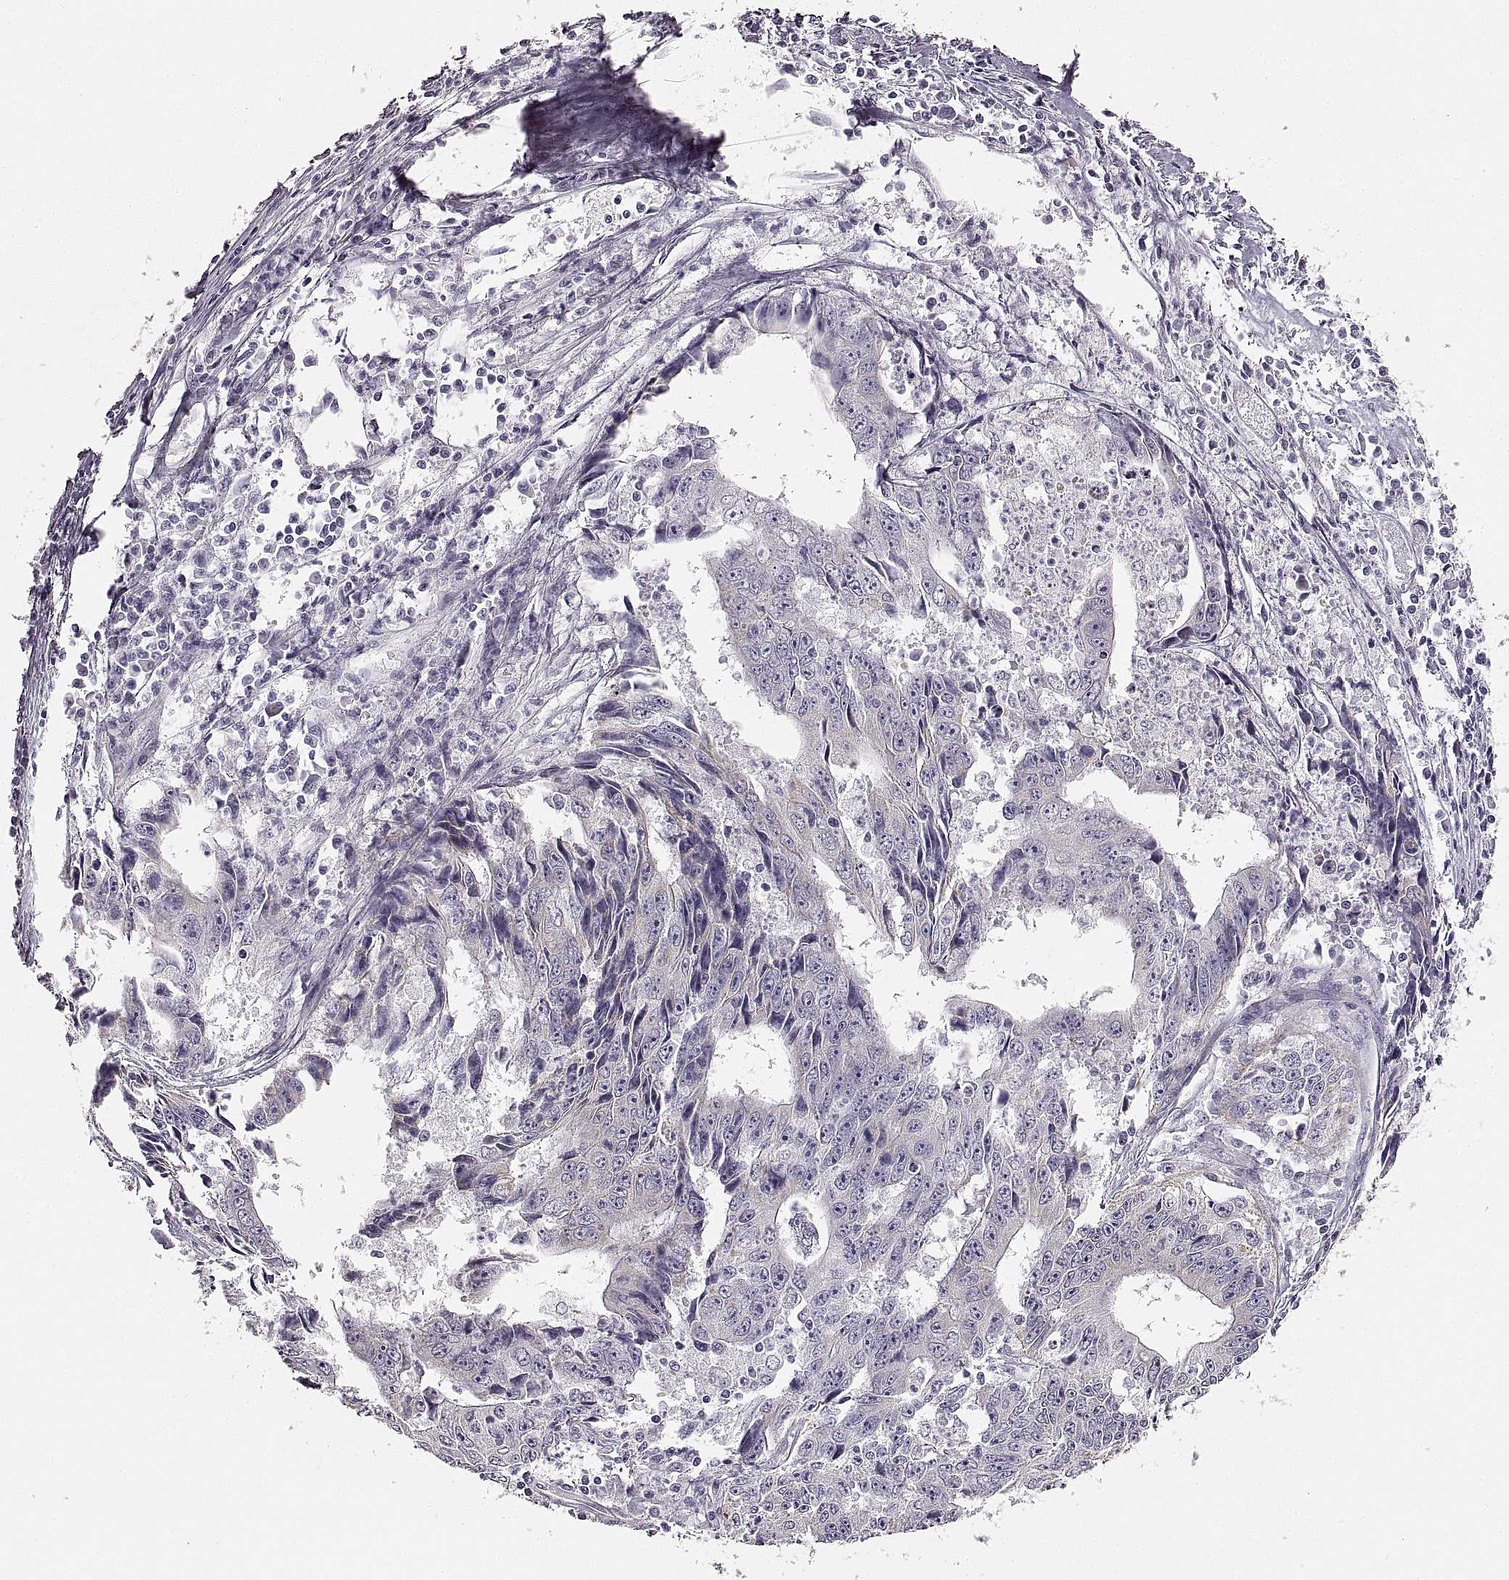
{"staining": {"intensity": "negative", "quantity": "none", "location": "none"}, "tissue": "liver cancer", "cell_type": "Tumor cells", "image_type": "cancer", "snomed": [{"axis": "morphology", "description": "Cholangiocarcinoma"}, {"axis": "topography", "description": "Liver"}], "caption": "IHC micrograph of neoplastic tissue: human liver cholangiocarcinoma stained with DAB (3,3'-diaminobenzidine) reveals no significant protein positivity in tumor cells. (DAB (3,3'-diaminobenzidine) immunohistochemistry, high magnification).", "gene": "RDH13", "patient": {"sex": "male", "age": 65}}